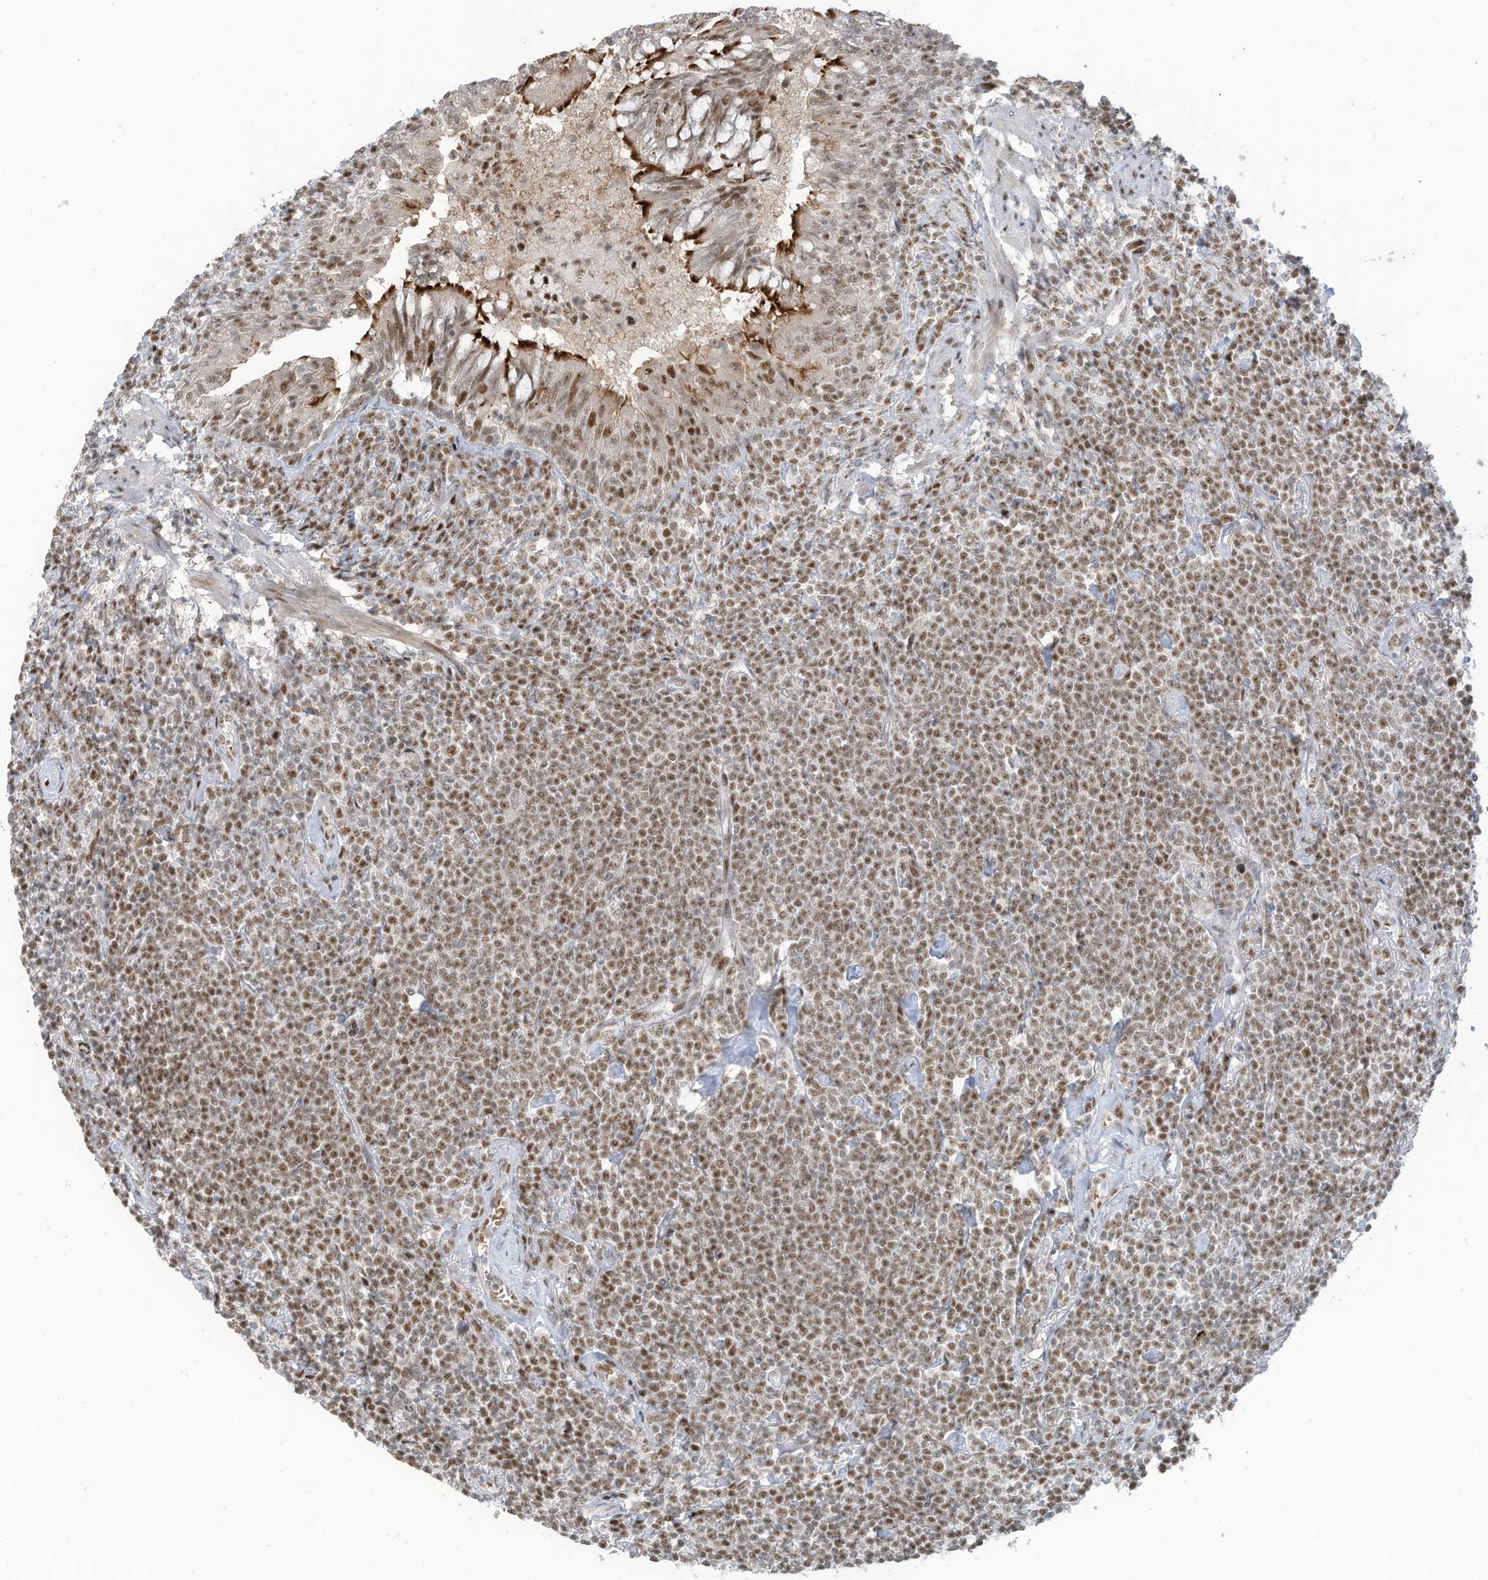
{"staining": {"intensity": "moderate", "quantity": ">75%", "location": "nuclear"}, "tissue": "lymphoma", "cell_type": "Tumor cells", "image_type": "cancer", "snomed": [{"axis": "morphology", "description": "Malignant lymphoma, non-Hodgkin's type, Low grade"}, {"axis": "topography", "description": "Lung"}], "caption": "Immunohistochemistry (IHC) image of human malignant lymphoma, non-Hodgkin's type (low-grade) stained for a protein (brown), which displays medium levels of moderate nuclear positivity in approximately >75% of tumor cells.", "gene": "ZCWPW2", "patient": {"sex": "female", "age": 71}}